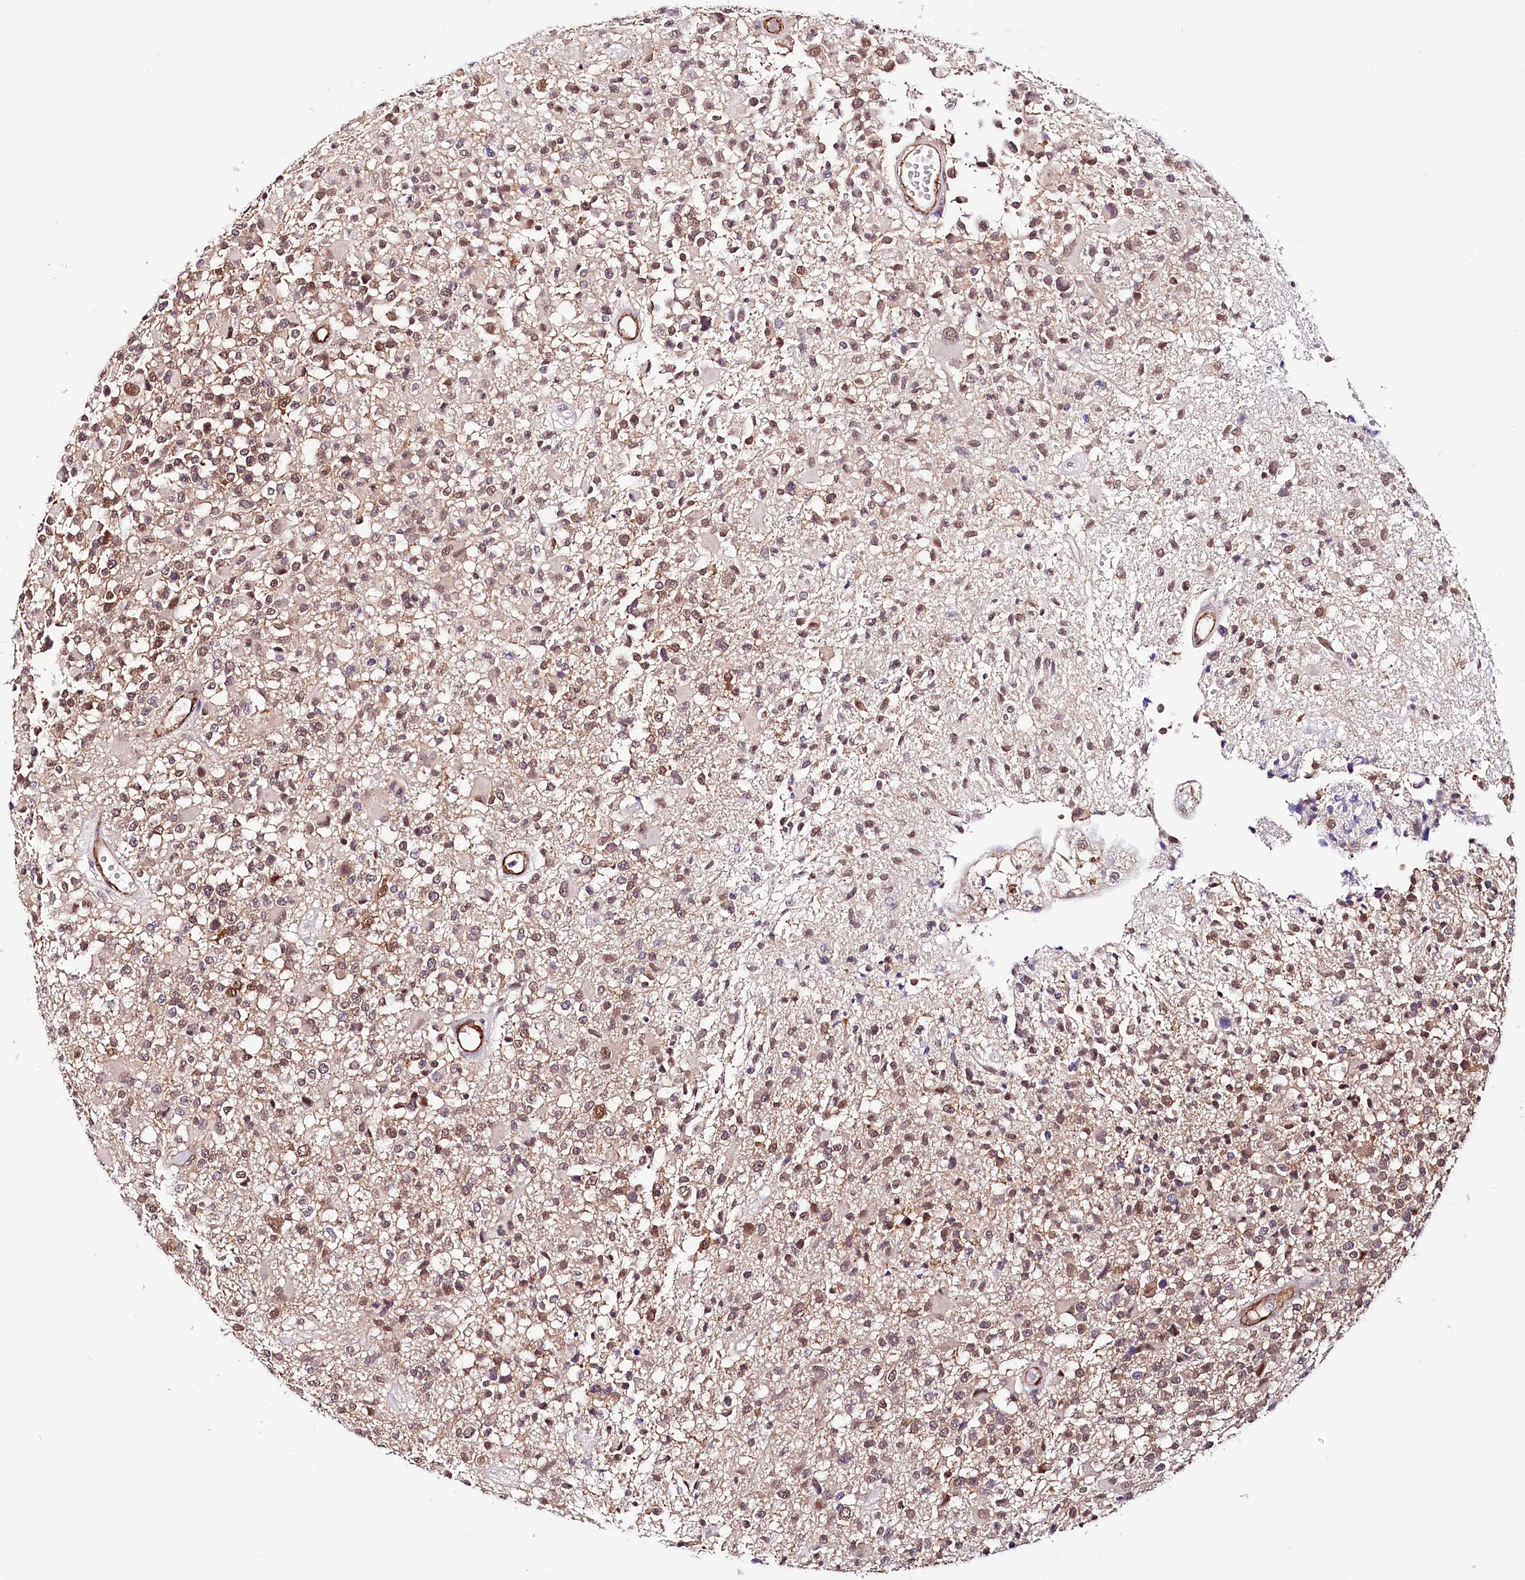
{"staining": {"intensity": "weak", "quantity": ">75%", "location": "nuclear"}, "tissue": "glioma", "cell_type": "Tumor cells", "image_type": "cancer", "snomed": [{"axis": "morphology", "description": "Glioma, malignant, High grade"}, {"axis": "morphology", "description": "Glioblastoma, NOS"}, {"axis": "topography", "description": "Brain"}], "caption": "Brown immunohistochemical staining in glioma exhibits weak nuclear positivity in about >75% of tumor cells.", "gene": "PPP2R5B", "patient": {"sex": "male", "age": 60}}